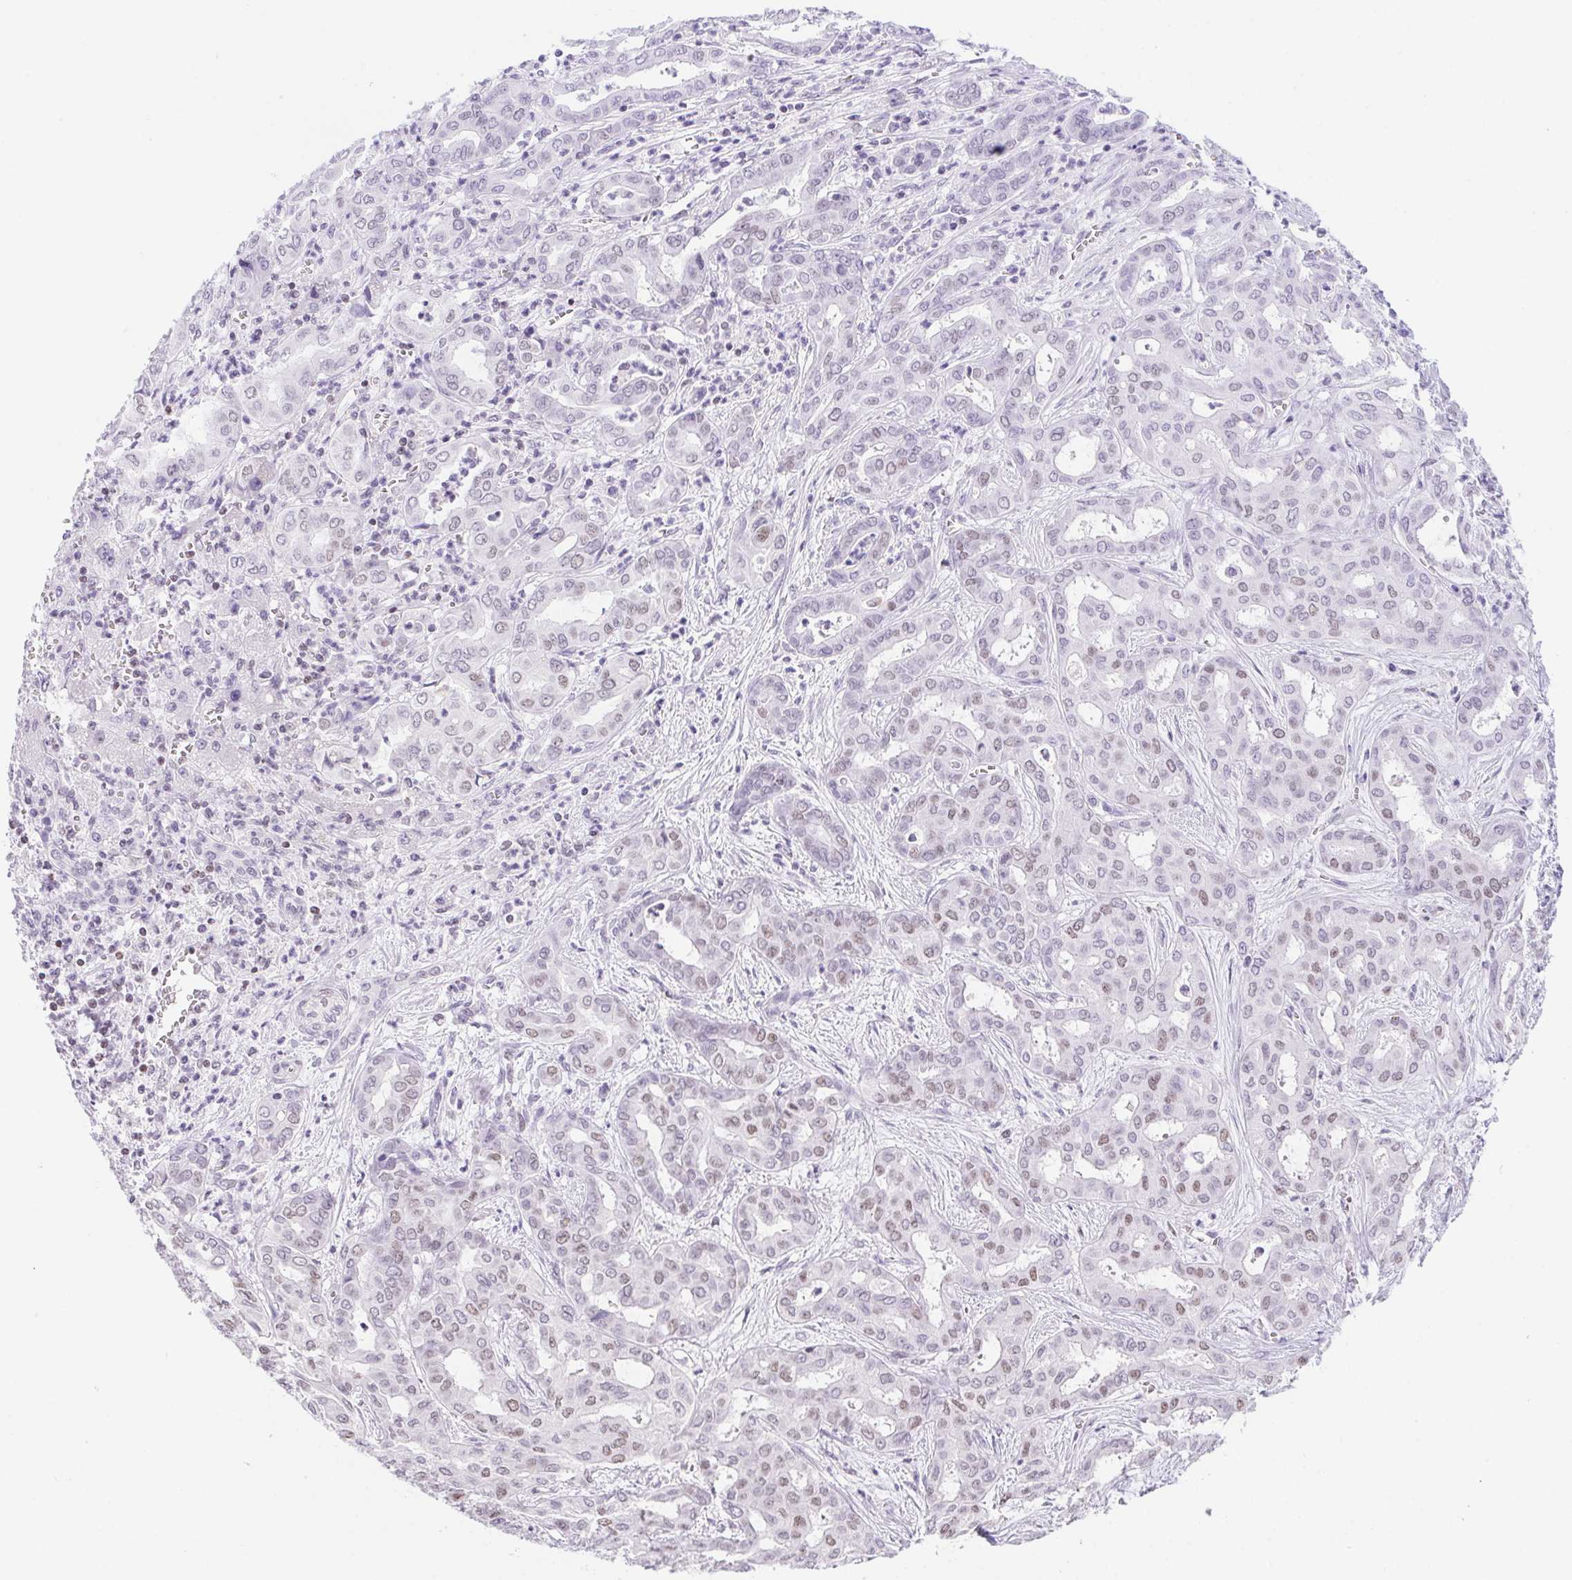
{"staining": {"intensity": "weak", "quantity": "<25%", "location": "nuclear"}, "tissue": "liver cancer", "cell_type": "Tumor cells", "image_type": "cancer", "snomed": [{"axis": "morphology", "description": "Cholangiocarcinoma"}, {"axis": "topography", "description": "Liver"}], "caption": "High magnification brightfield microscopy of liver cancer (cholangiocarcinoma) stained with DAB (3,3'-diaminobenzidine) (brown) and counterstained with hematoxylin (blue): tumor cells show no significant positivity.", "gene": "POLD3", "patient": {"sex": "female", "age": 64}}